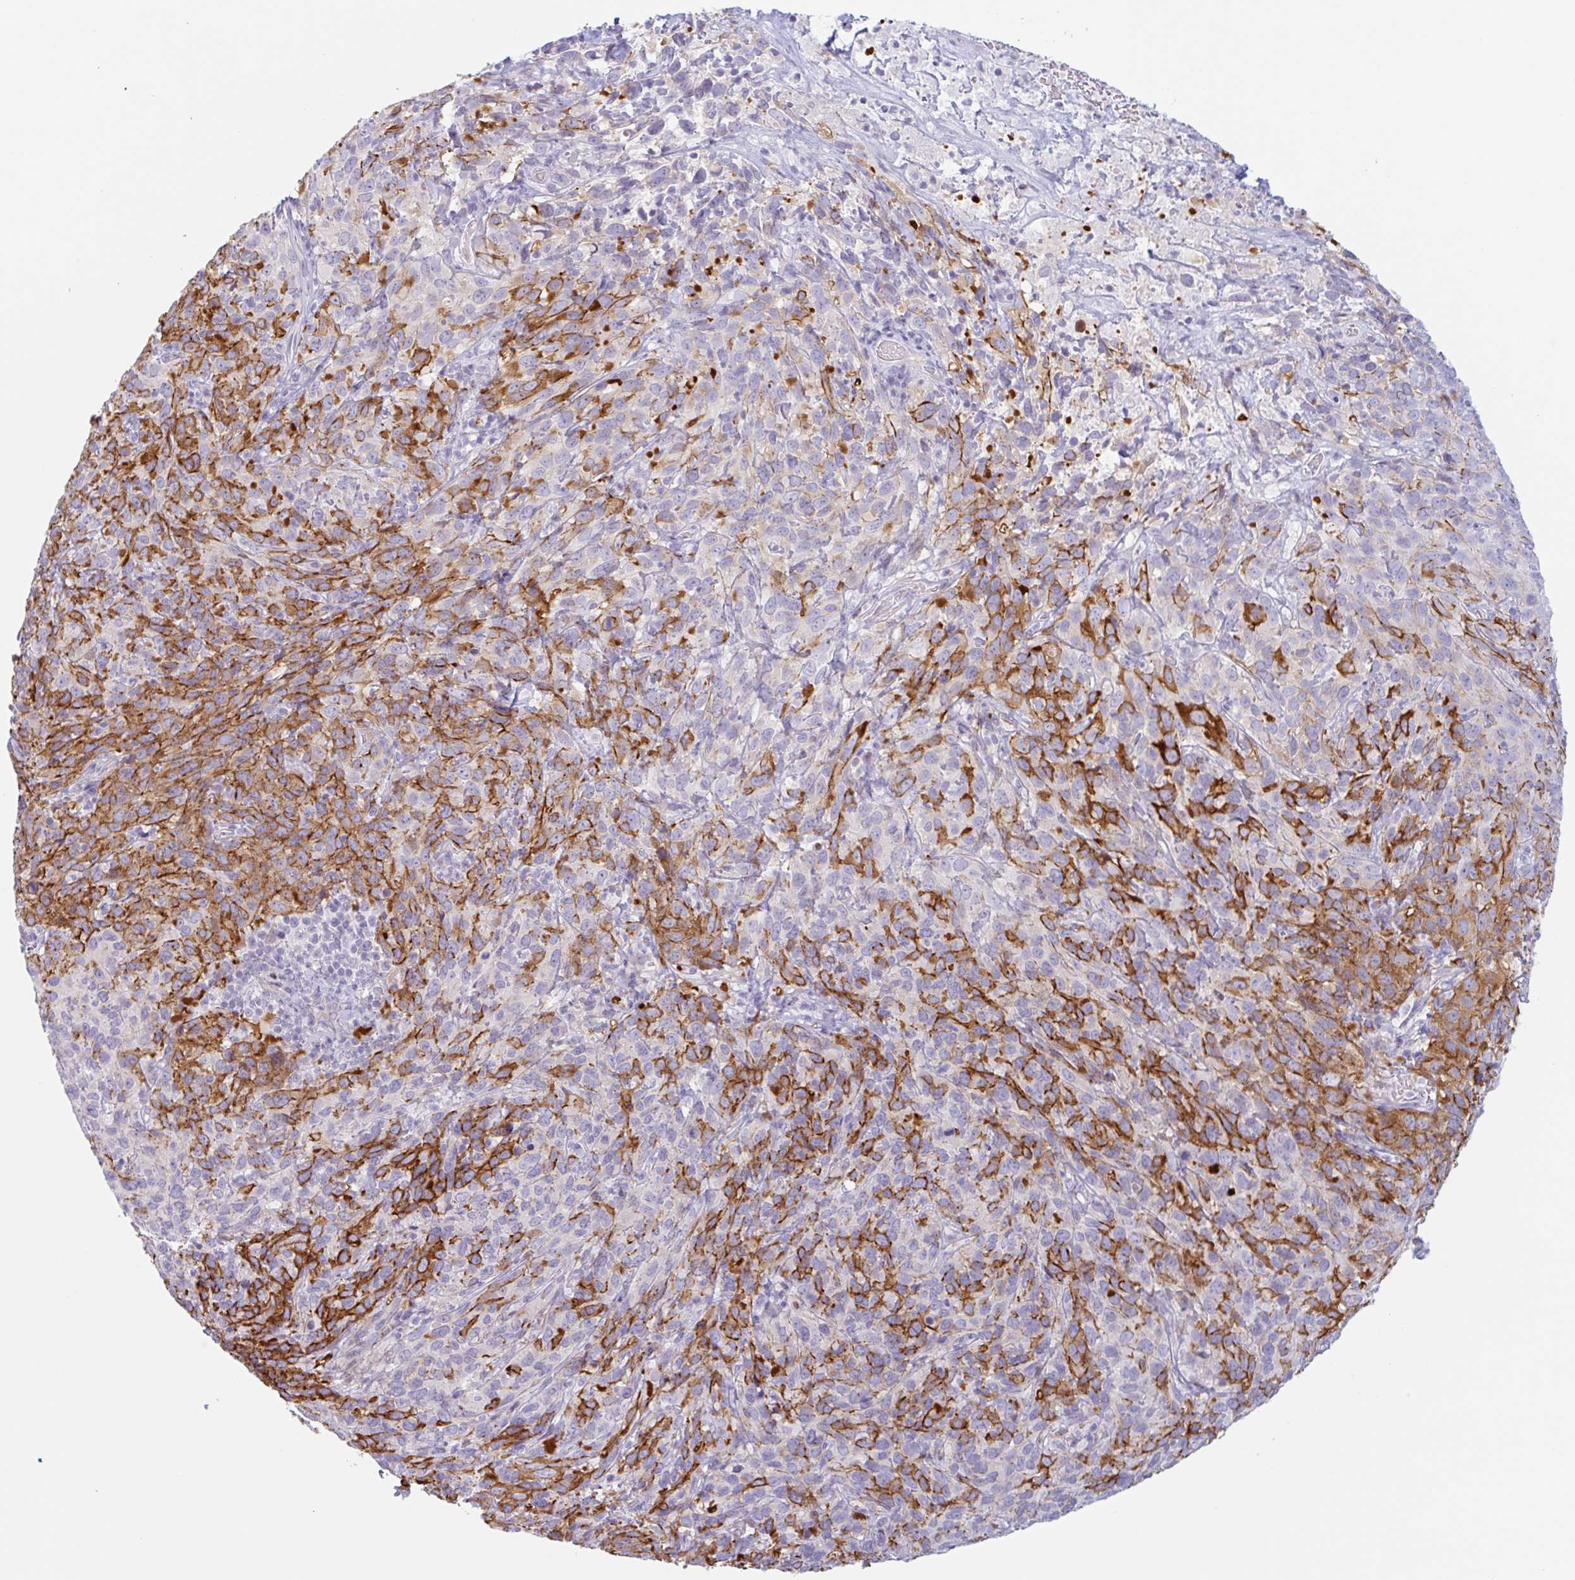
{"staining": {"intensity": "moderate", "quantity": "25%-75%", "location": "cytoplasmic/membranous"}, "tissue": "cervical cancer", "cell_type": "Tumor cells", "image_type": "cancer", "snomed": [{"axis": "morphology", "description": "Squamous cell carcinoma, NOS"}, {"axis": "topography", "description": "Cervix"}], "caption": "Brown immunohistochemical staining in human cervical cancer (squamous cell carcinoma) reveals moderate cytoplasmic/membranous expression in about 25%-75% of tumor cells.", "gene": "MYH10", "patient": {"sex": "female", "age": 51}}